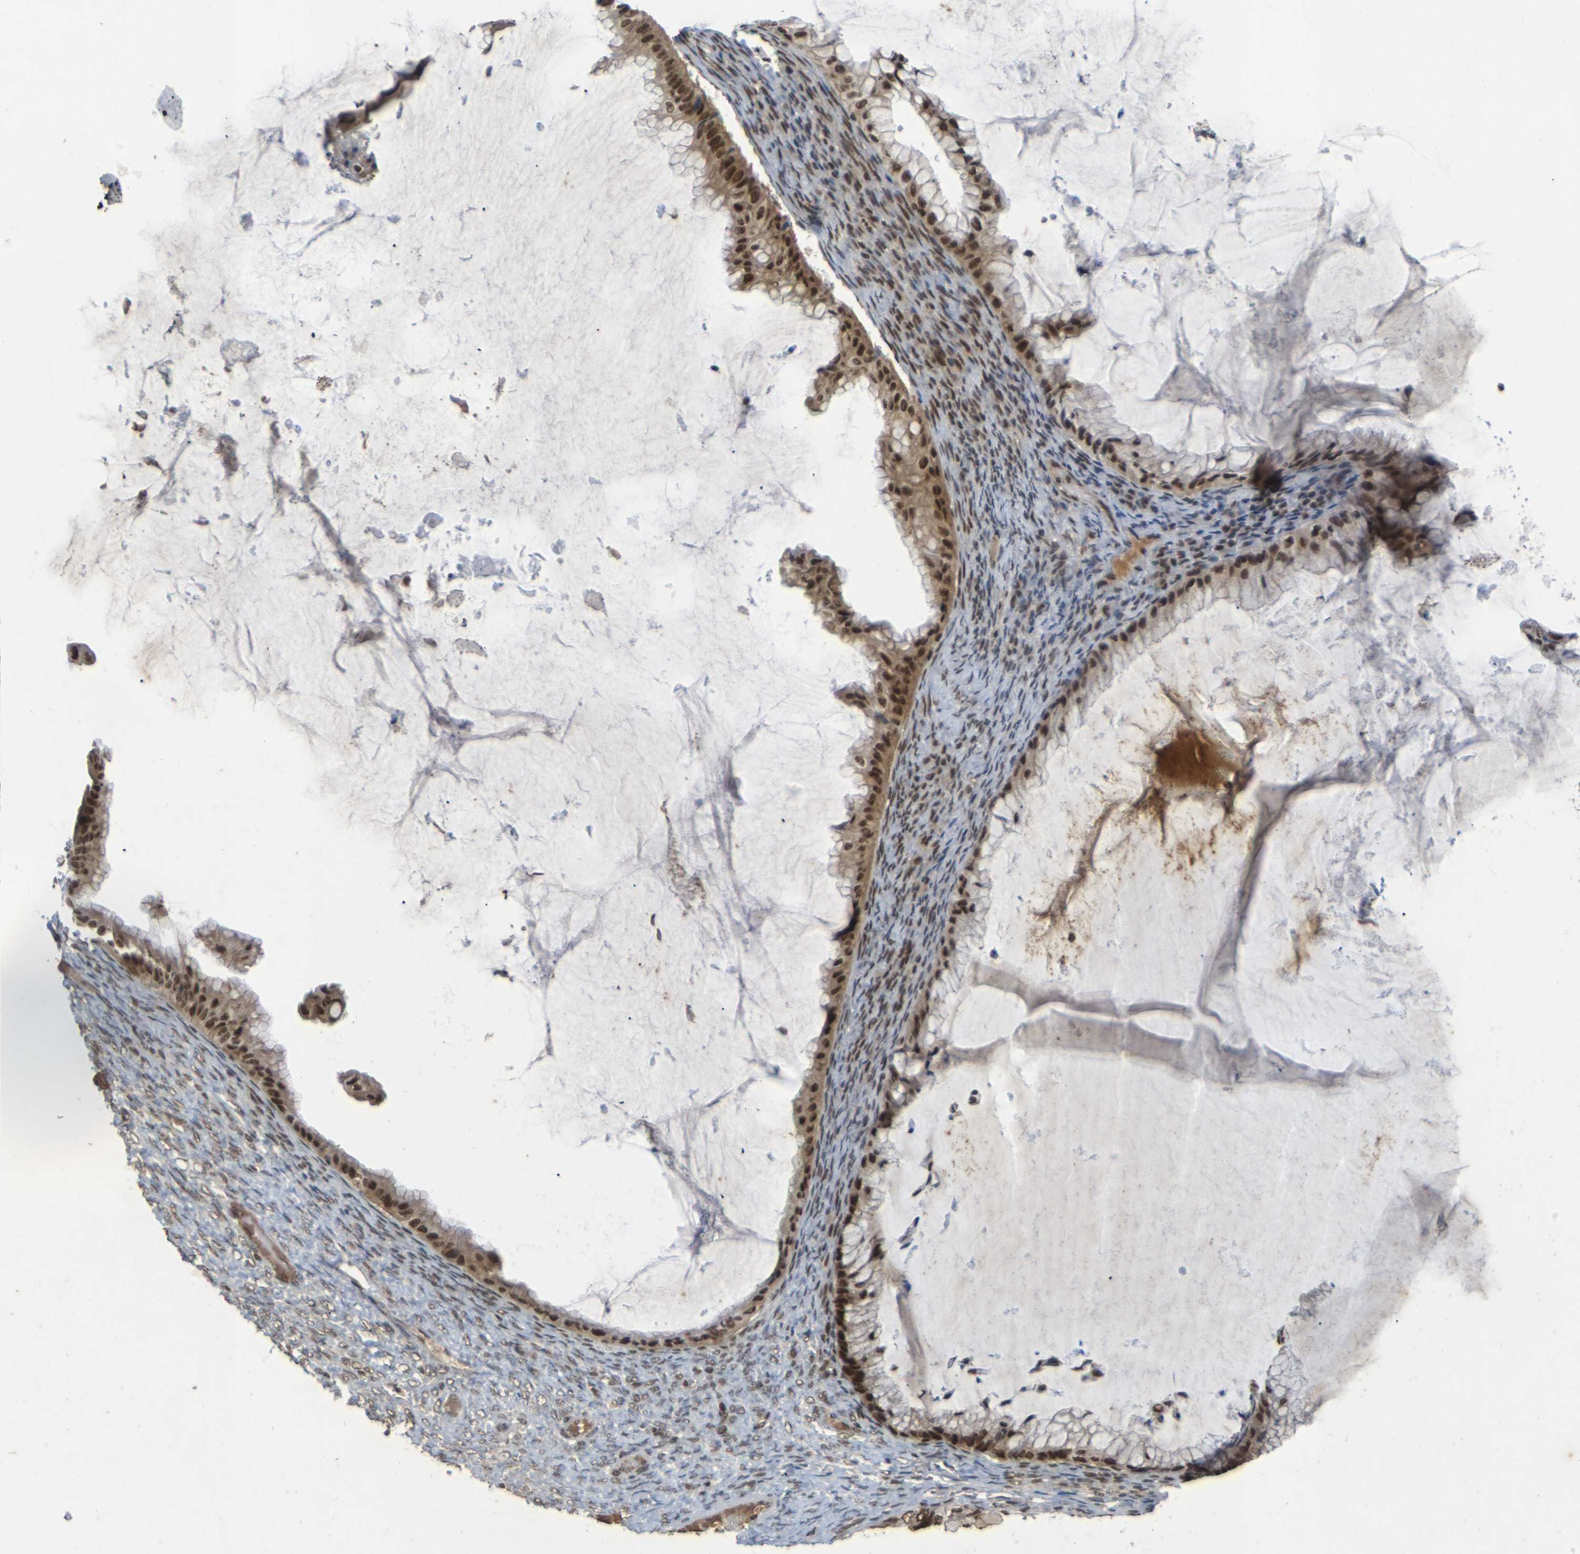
{"staining": {"intensity": "strong", "quantity": ">75%", "location": "cytoplasmic/membranous,nuclear"}, "tissue": "ovarian cancer", "cell_type": "Tumor cells", "image_type": "cancer", "snomed": [{"axis": "morphology", "description": "Cystadenocarcinoma, mucinous, NOS"}, {"axis": "topography", "description": "Ovary"}], "caption": "IHC of mucinous cystadenocarcinoma (ovarian) shows high levels of strong cytoplasmic/membranous and nuclear positivity in about >75% of tumor cells. The protein of interest is stained brown, and the nuclei are stained in blue (DAB (3,3'-diaminobenzidine) IHC with brightfield microscopy, high magnification).", "gene": "NELFA", "patient": {"sex": "female", "age": 61}}